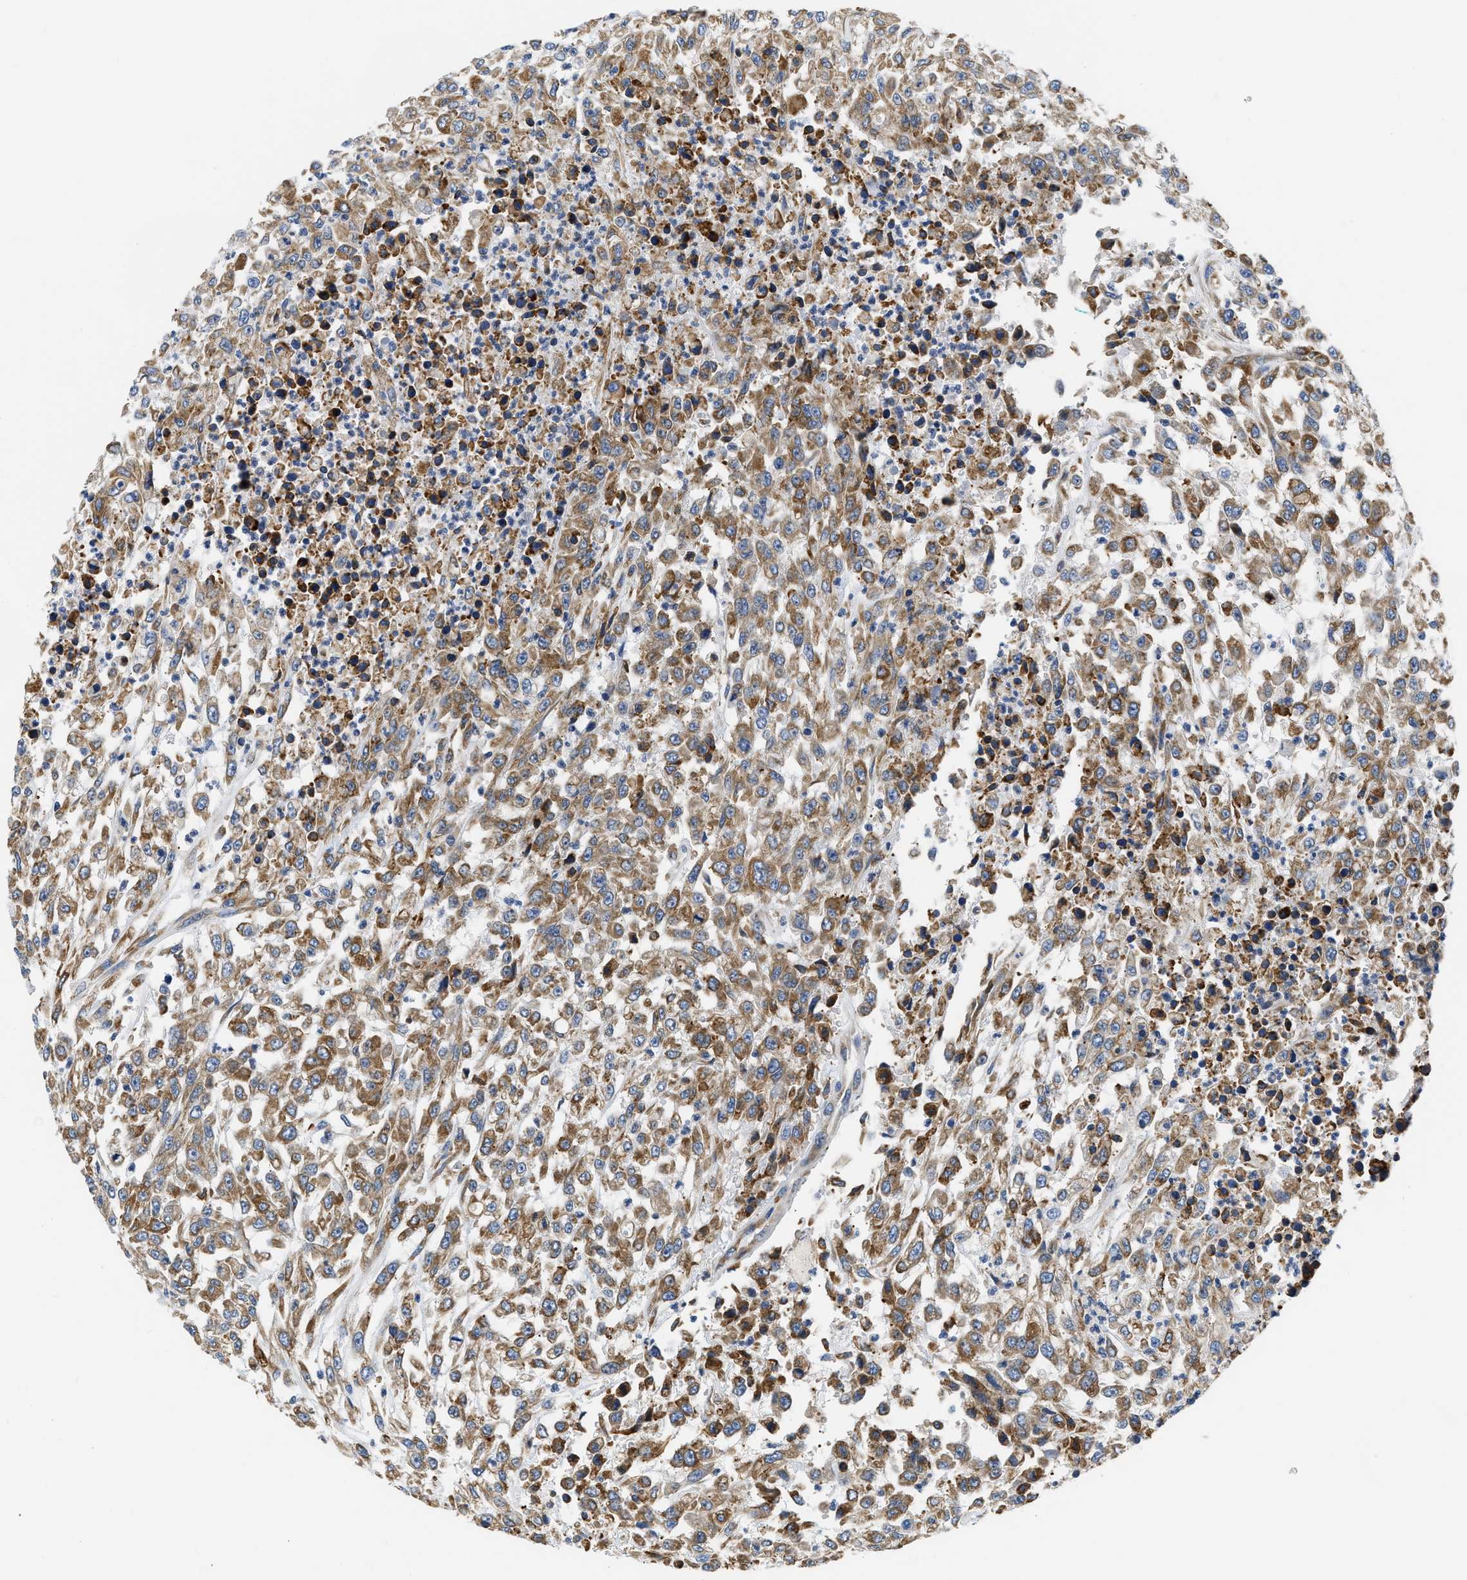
{"staining": {"intensity": "moderate", "quantity": ">75%", "location": "cytoplasmic/membranous"}, "tissue": "urothelial cancer", "cell_type": "Tumor cells", "image_type": "cancer", "snomed": [{"axis": "morphology", "description": "Urothelial carcinoma, High grade"}, {"axis": "topography", "description": "Urinary bladder"}], "caption": "Protein staining demonstrates moderate cytoplasmic/membranous positivity in approximately >75% of tumor cells in high-grade urothelial carcinoma.", "gene": "HDHD3", "patient": {"sex": "male", "age": 46}}